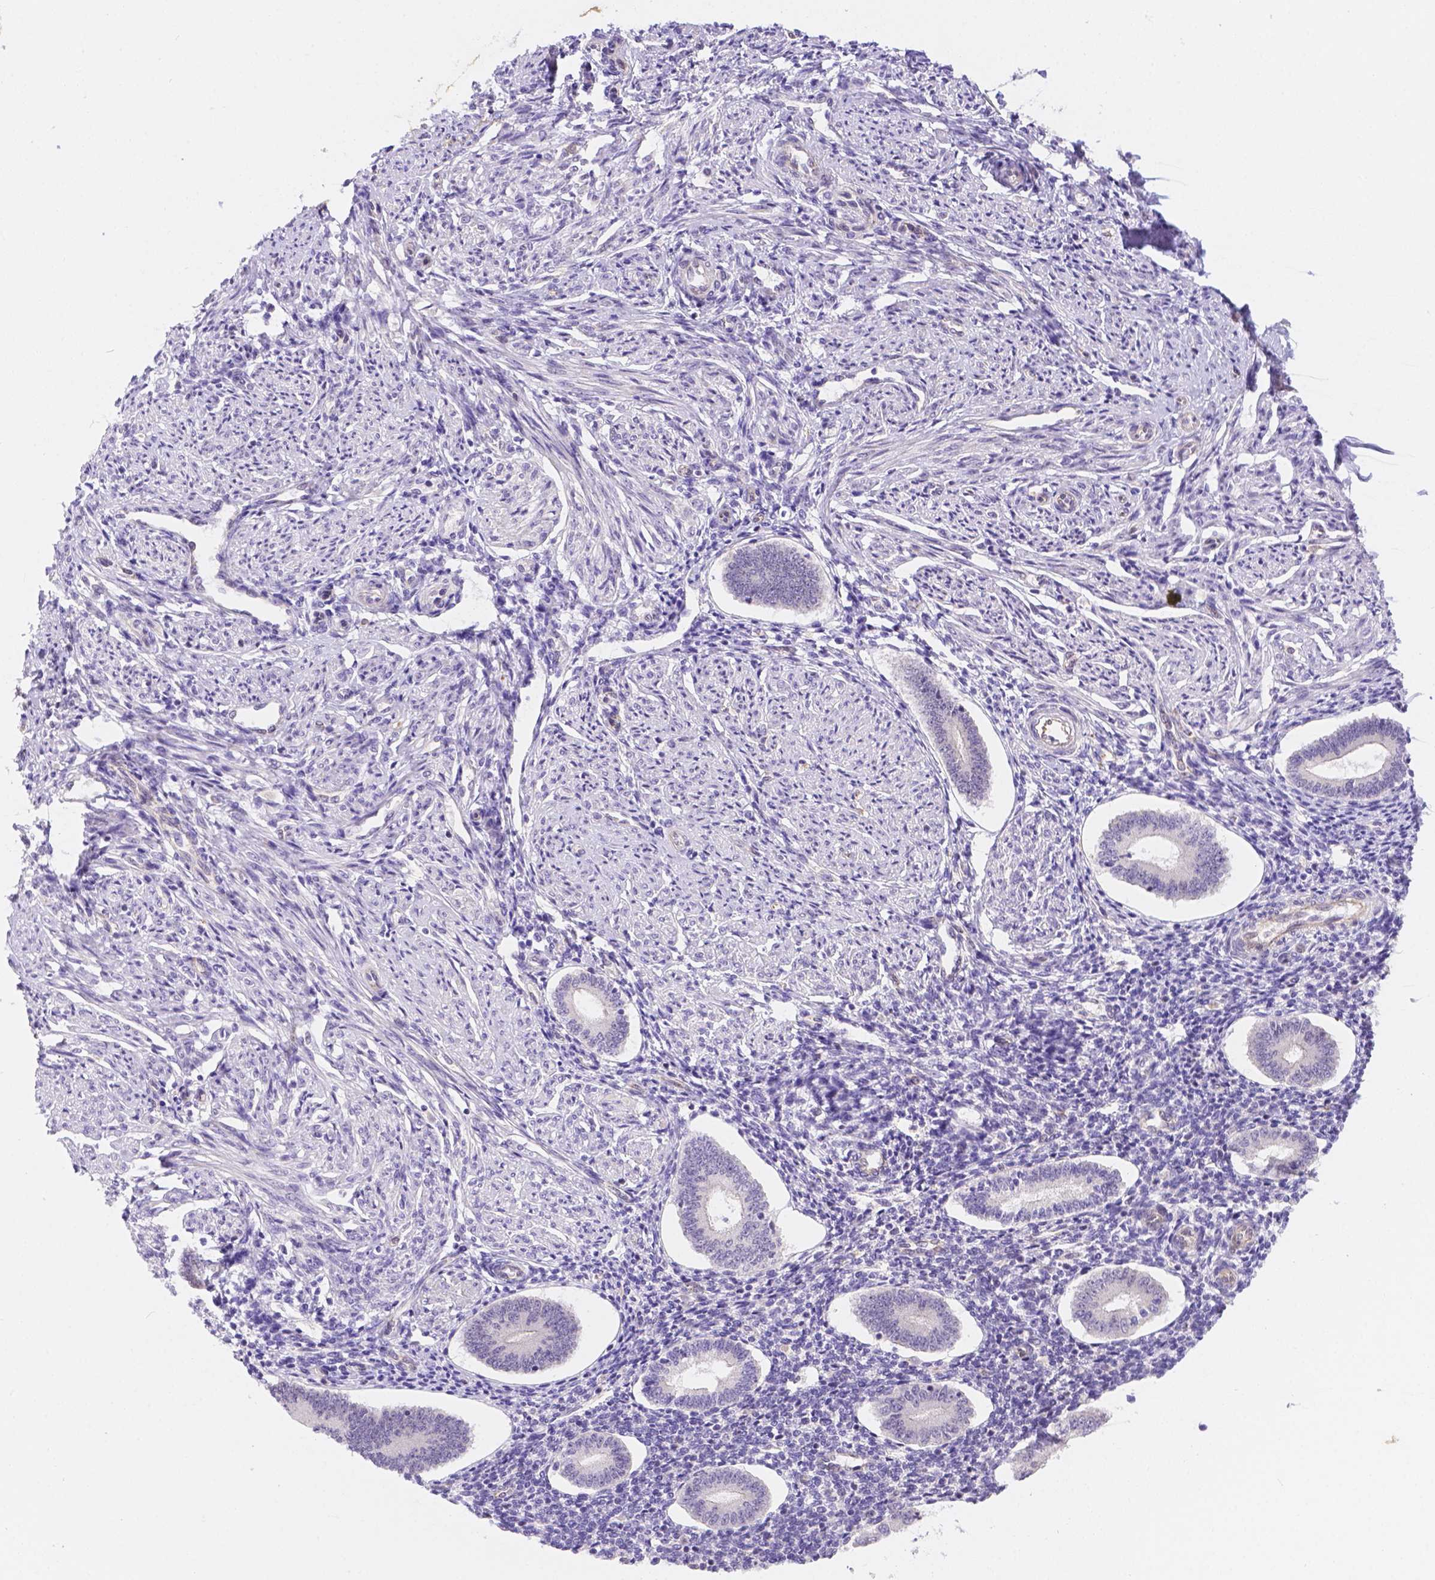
{"staining": {"intensity": "negative", "quantity": "none", "location": "none"}, "tissue": "endometrium", "cell_type": "Cells in endometrial stroma", "image_type": "normal", "snomed": [{"axis": "morphology", "description": "Normal tissue, NOS"}, {"axis": "topography", "description": "Endometrium"}], "caption": "Endometrium was stained to show a protein in brown. There is no significant positivity in cells in endometrial stroma. (DAB (3,3'-diaminobenzidine) immunohistochemistry with hematoxylin counter stain).", "gene": "NXPE2", "patient": {"sex": "female", "age": 40}}